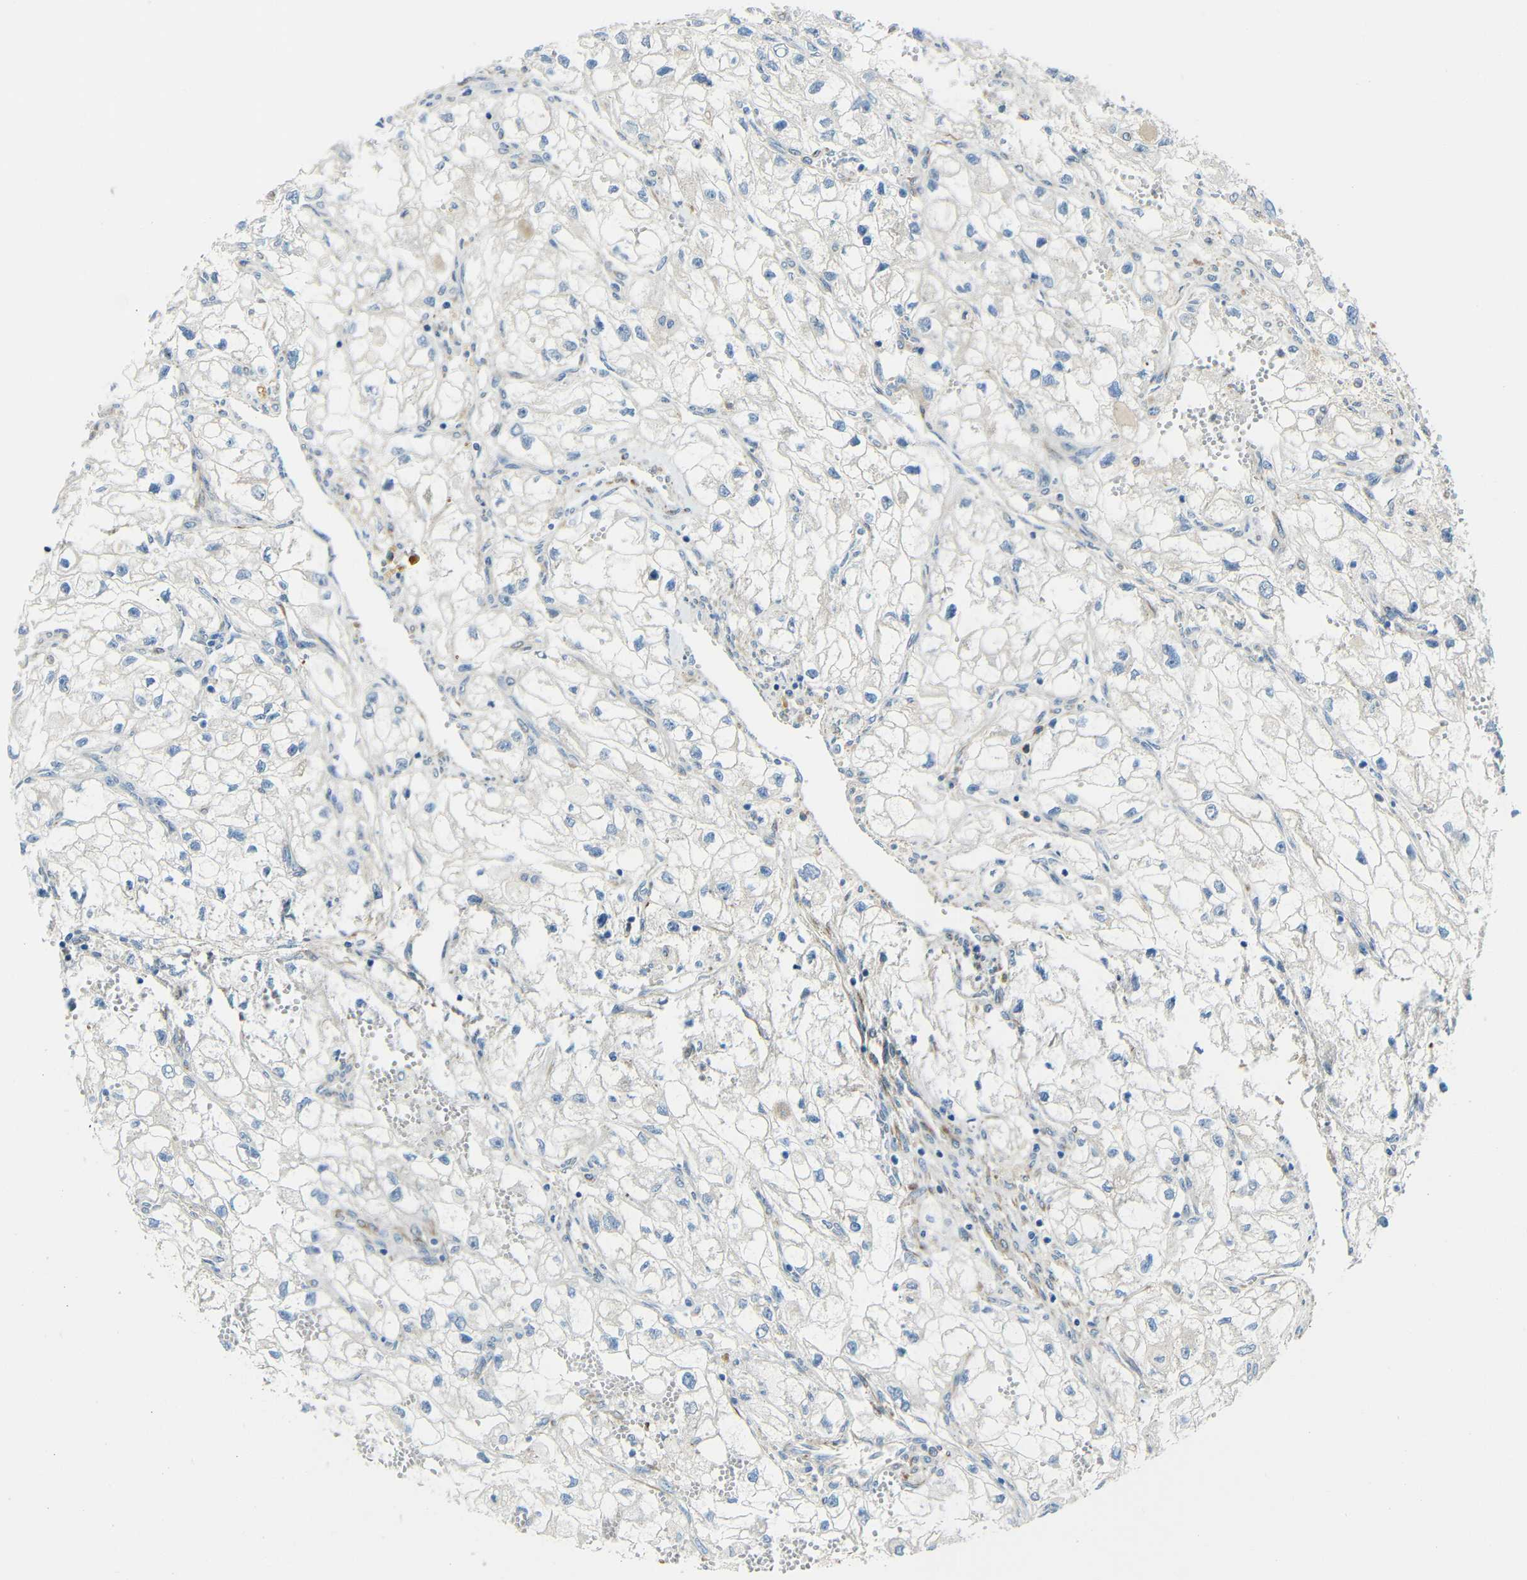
{"staining": {"intensity": "negative", "quantity": "none", "location": "none"}, "tissue": "renal cancer", "cell_type": "Tumor cells", "image_type": "cancer", "snomed": [{"axis": "morphology", "description": "Adenocarcinoma, NOS"}, {"axis": "topography", "description": "Kidney"}], "caption": "The immunohistochemistry image has no significant staining in tumor cells of renal adenocarcinoma tissue.", "gene": "DCLK1", "patient": {"sex": "female", "age": 70}}